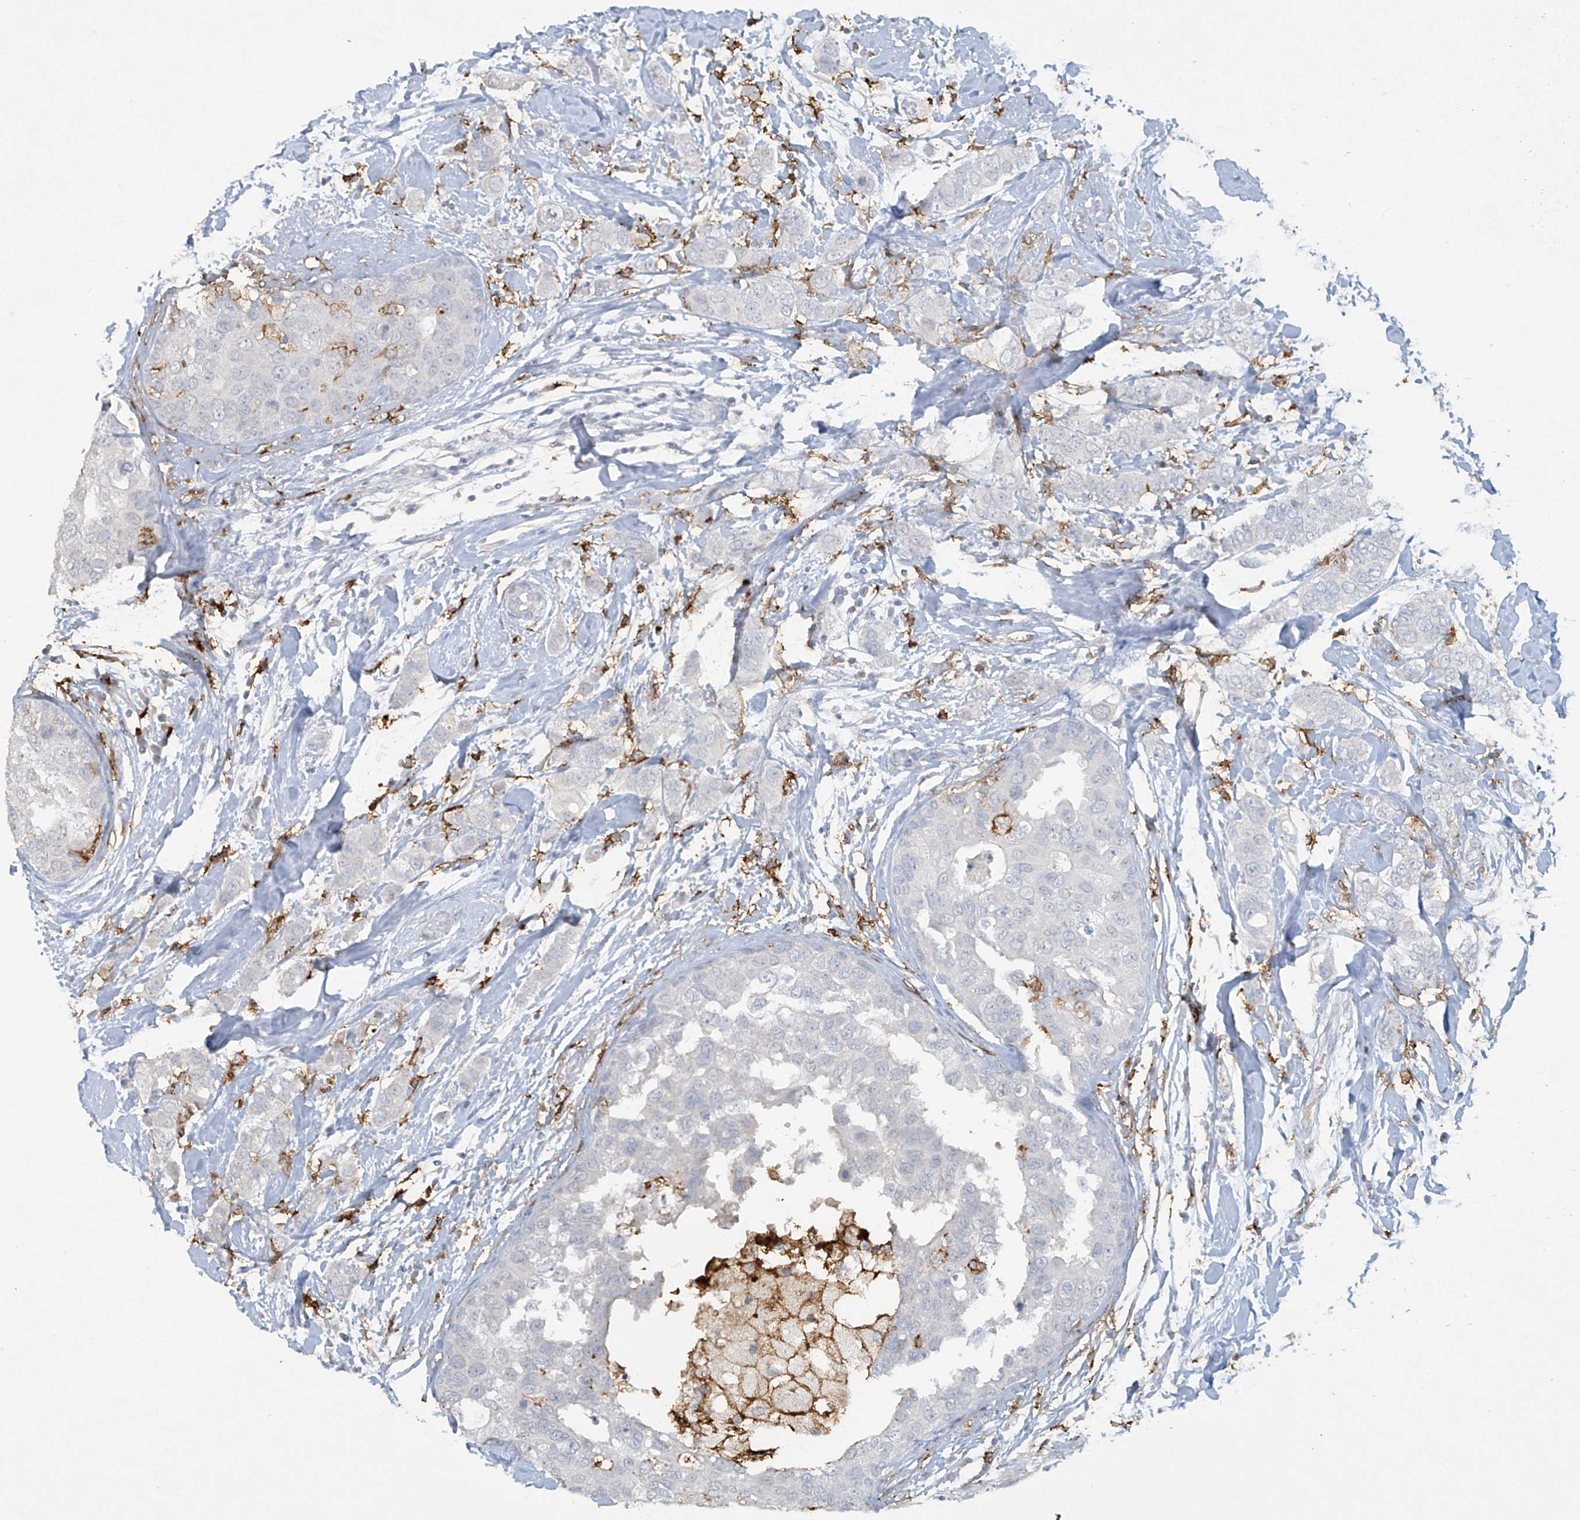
{"staining": {"intensity": "negative", "quantity": "none", "location": "none"}, "tissue": "breast cancer", "cell_type": "Tumor cells", "image_type": "cancer", "snomed": [{"axis": "morphology", "description": "Duct carcinoma"}, {"axis": "topography", "description": "Breast"}], "caption": "Human breast cancer (infiltrating ductal carcinoma) stained for a protein using immunohistochemistry (IHC) demonstrates no staining in tumor cells.", "gene": "FCGR3A", "patient": {"sex": "female", "age": 50}}